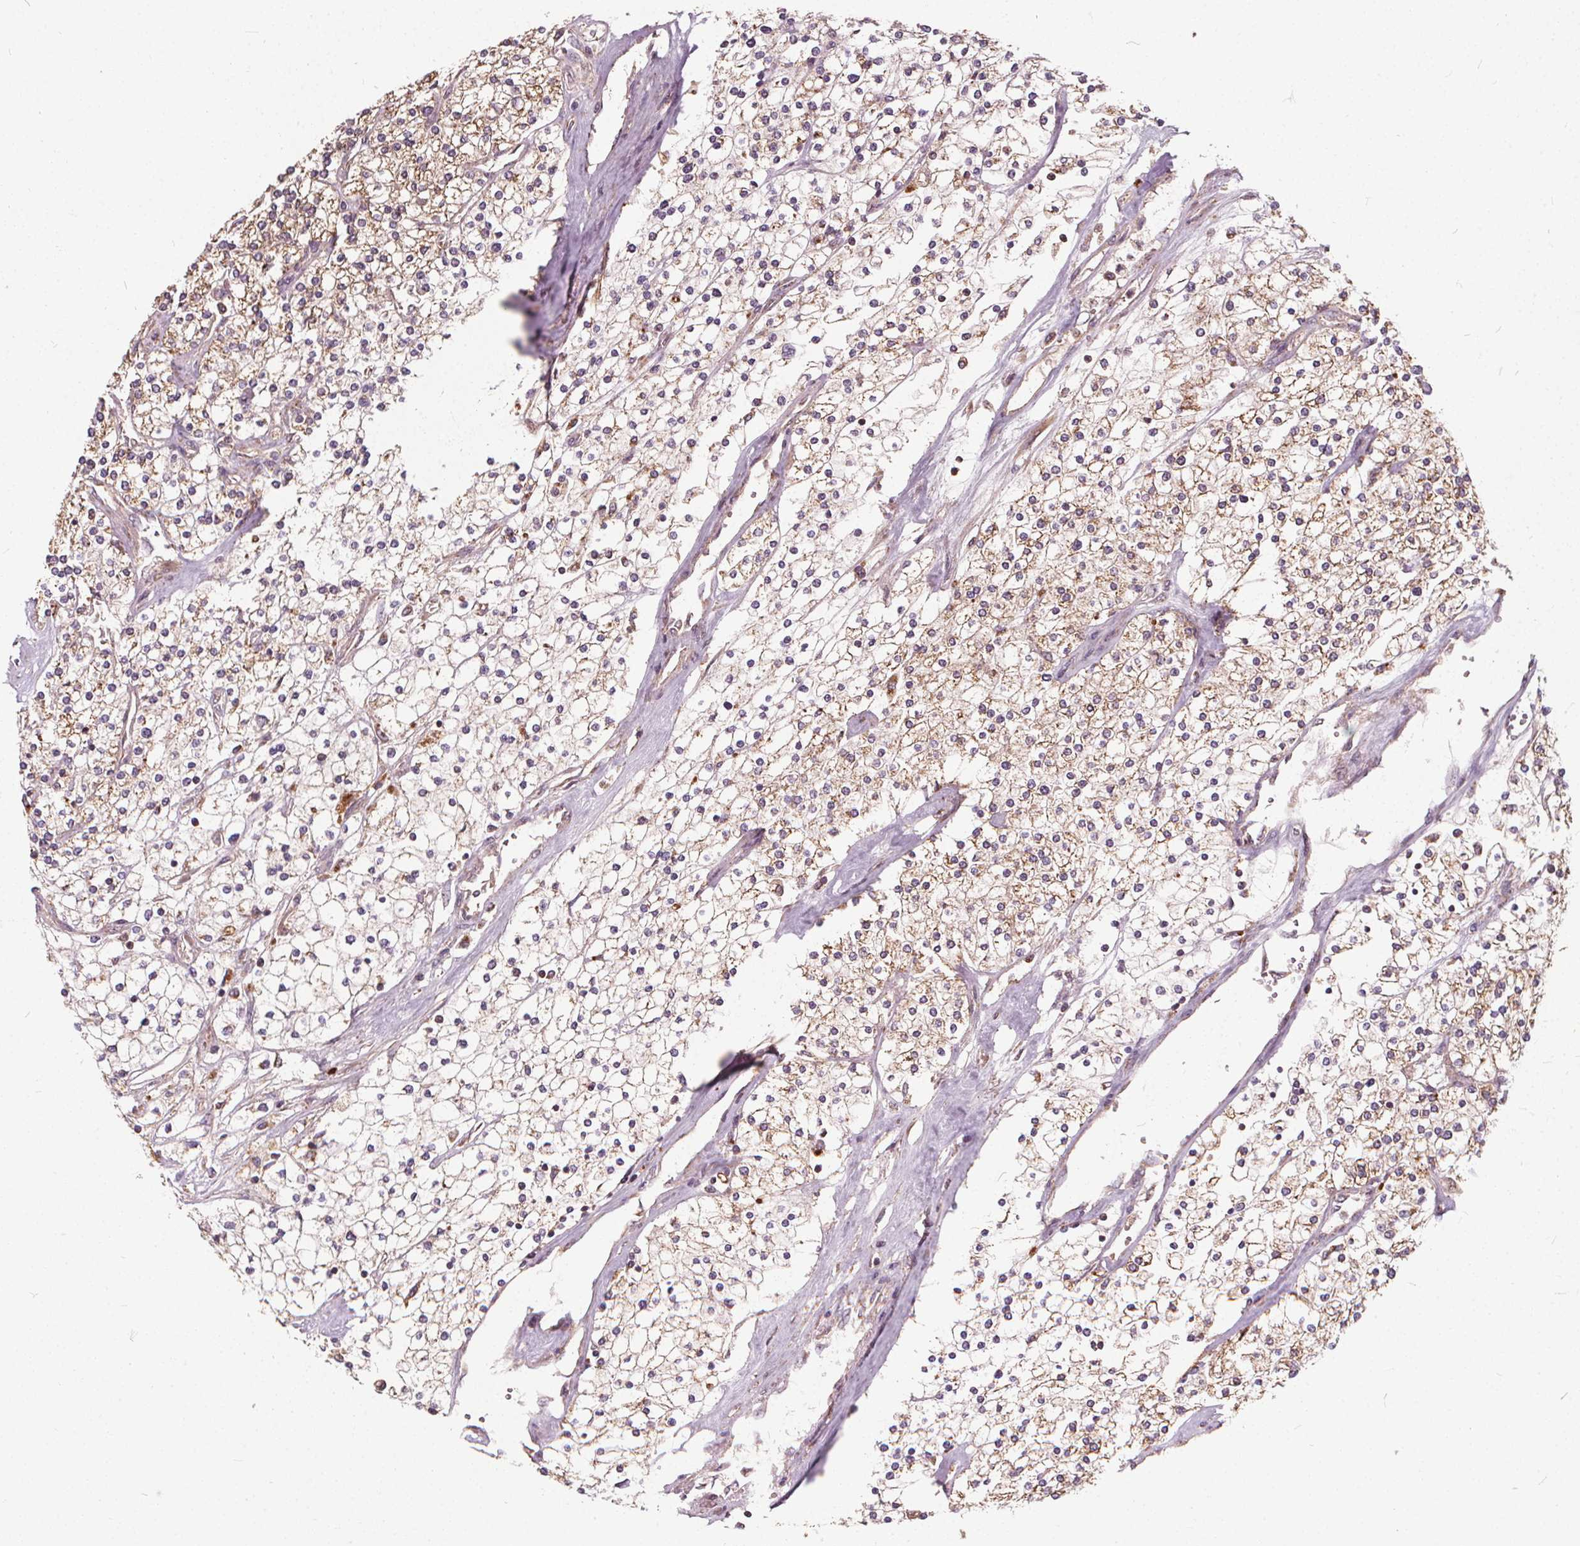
{"staining": {"intensity": "weak", "quantity": "25%-75%", "location": "cytoplasmic/membranous"}, "tissue": "renal cancer", "cell_type": "Tumor cells", "image_type": "cancer", "snomed": [{"axis": "morphology", "description": "Adenocarcinoma, NOS"}, {"axis": "topography", "description": "Kidney"}], "caption": "Approximately 25%-75% of tumor cells in human renal cancer (adenocarcinoma) show weak cytoplasmic/membranous protein staining as visualized by brown immunohistochemical staining.", "gene": "ORAI2", "patient": {"sex": "male", "age": 80}}